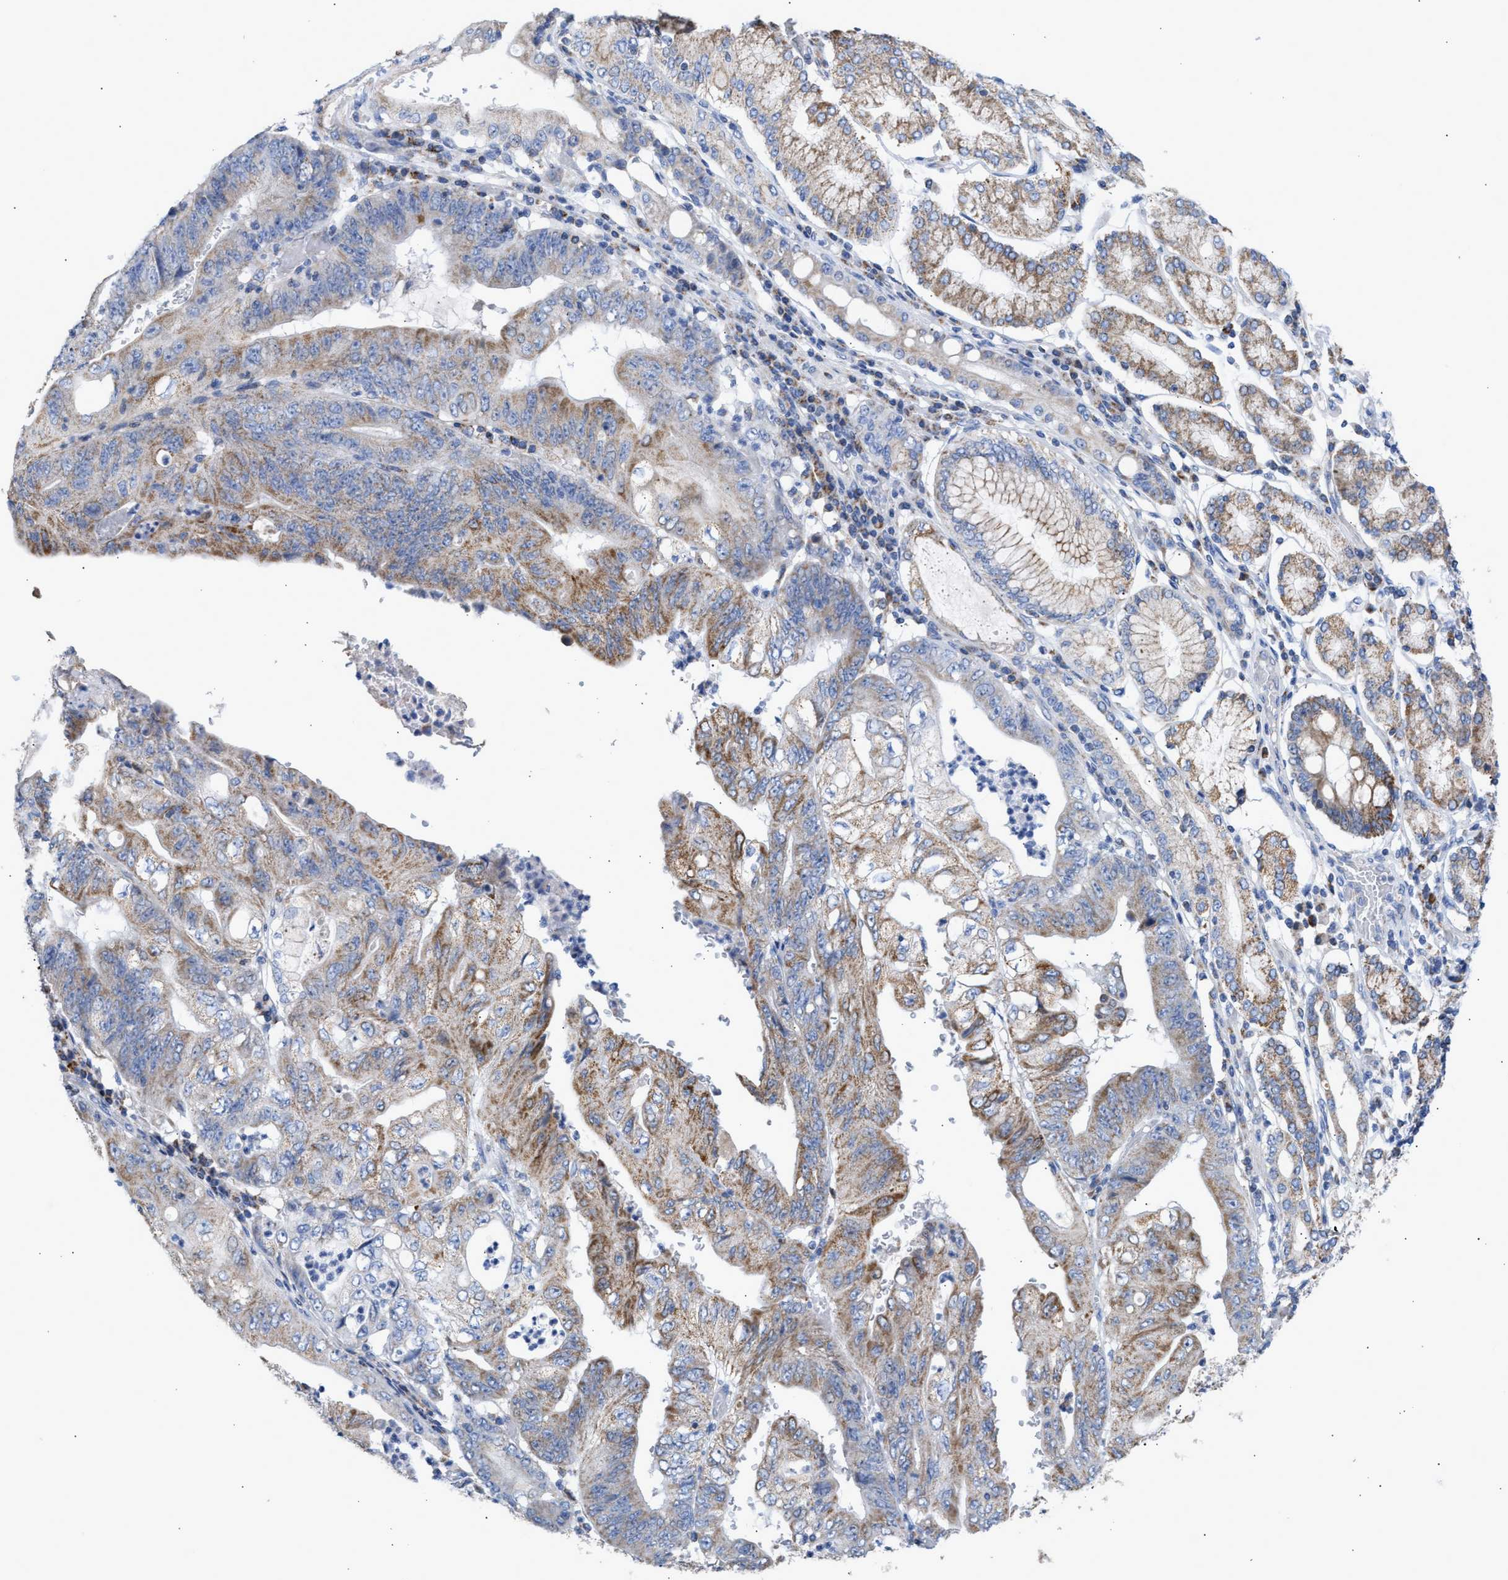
{"staining": {"intensity": "moderate", "quantity": "25%-75%", "location": "cytoplasmic/membranous"}, "tissue": "stomach cancer", "cell_type": "Tumor cells", "image_type": "cancer", "snomed": [{"axis": "morphology", "description": "Adenocarcinoma, NOS"}, {"axis": "topography", "description": "Stomach"}], "caption": "IHC (DAB) staining of human adenocarcinoma (stomach) reveals moderate cytoplasmic/membranous protein staining in about 25%-75% of tumor cells.", "gene": "ACOT13", "patient": {"sex": "female", "age": 73}}